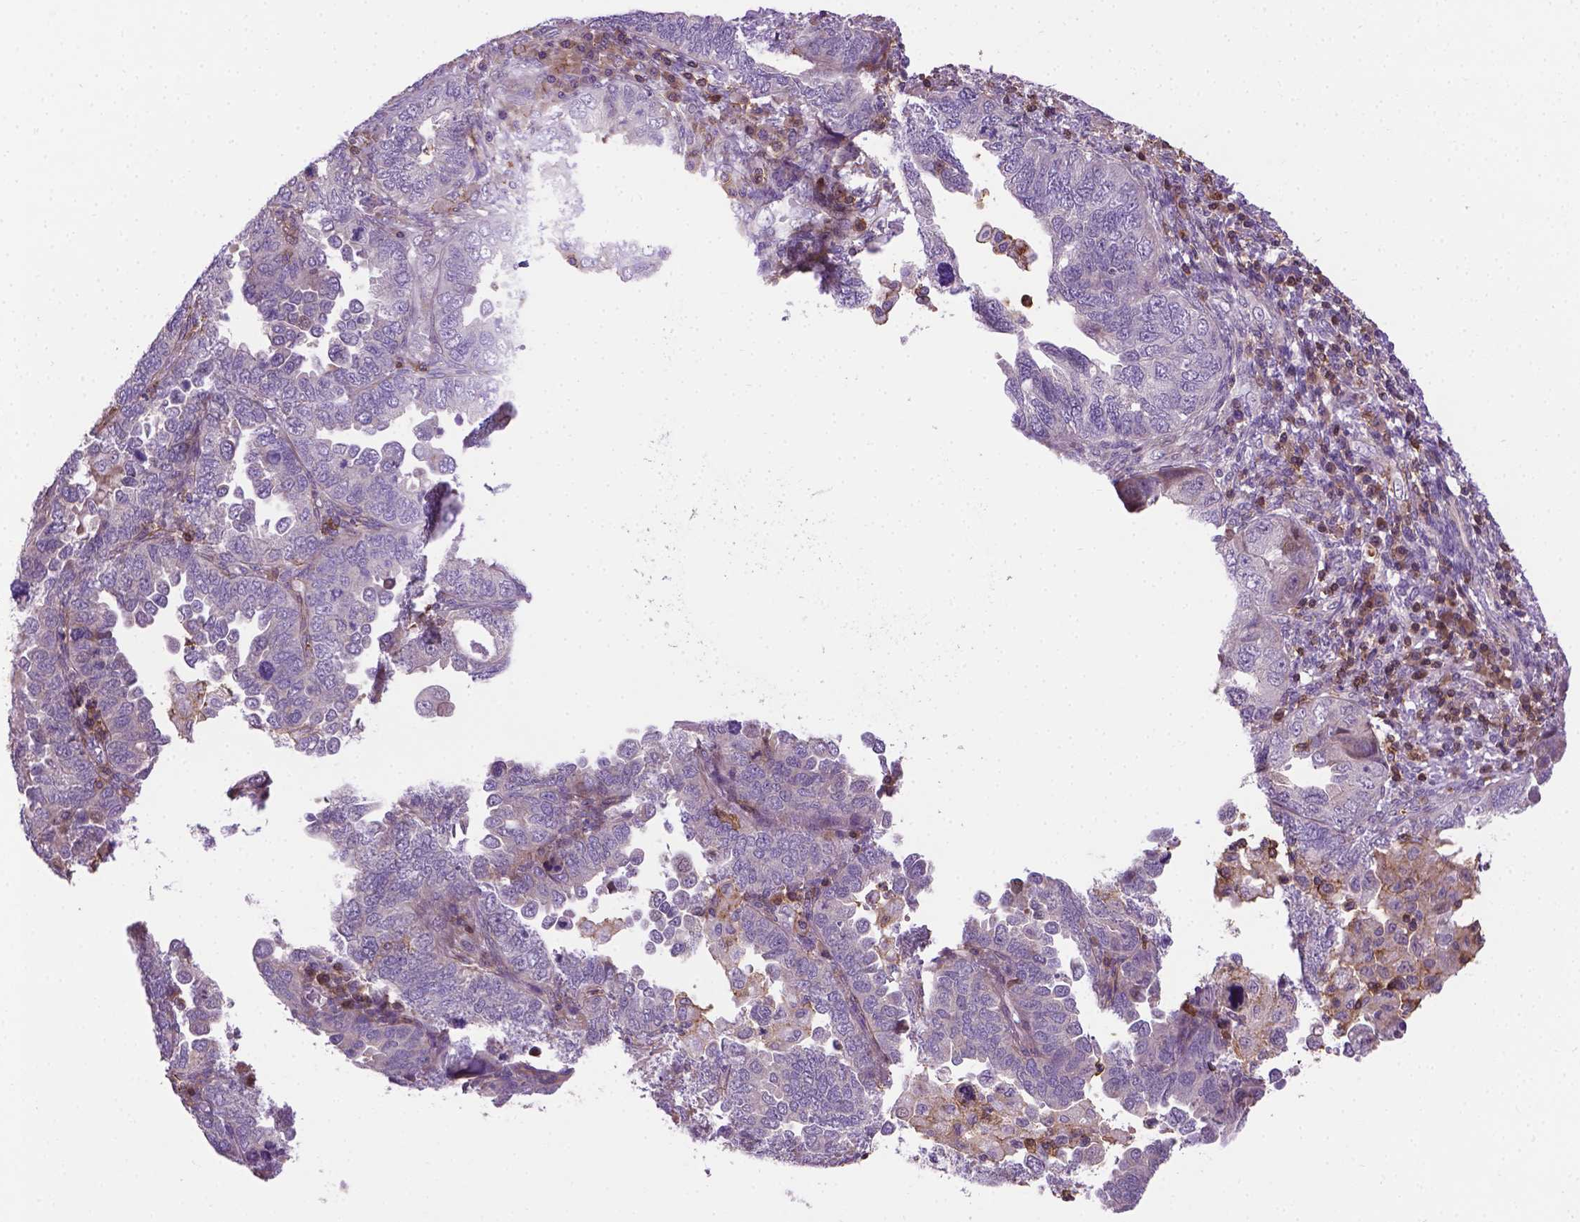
{"staining": {"intensity": "negative", "quantity": "none", "location": "none"}, "tissue": "endometrial cancer", "cell_type": "Tumor cells", "image_type": "cancer", "snomed": [{"axis": "morphology", "description": "Adenocarcinoma, NOS"}, {"axis": "topography", "description": "Endometrium"}], "caption": "The immunohistochemistry histopathology image has no significant staining in tumor cells of endometrial adenocarcinoma tissue.", "gene": "ACAD10", "patient": {"sex": "female", "age": 79}}